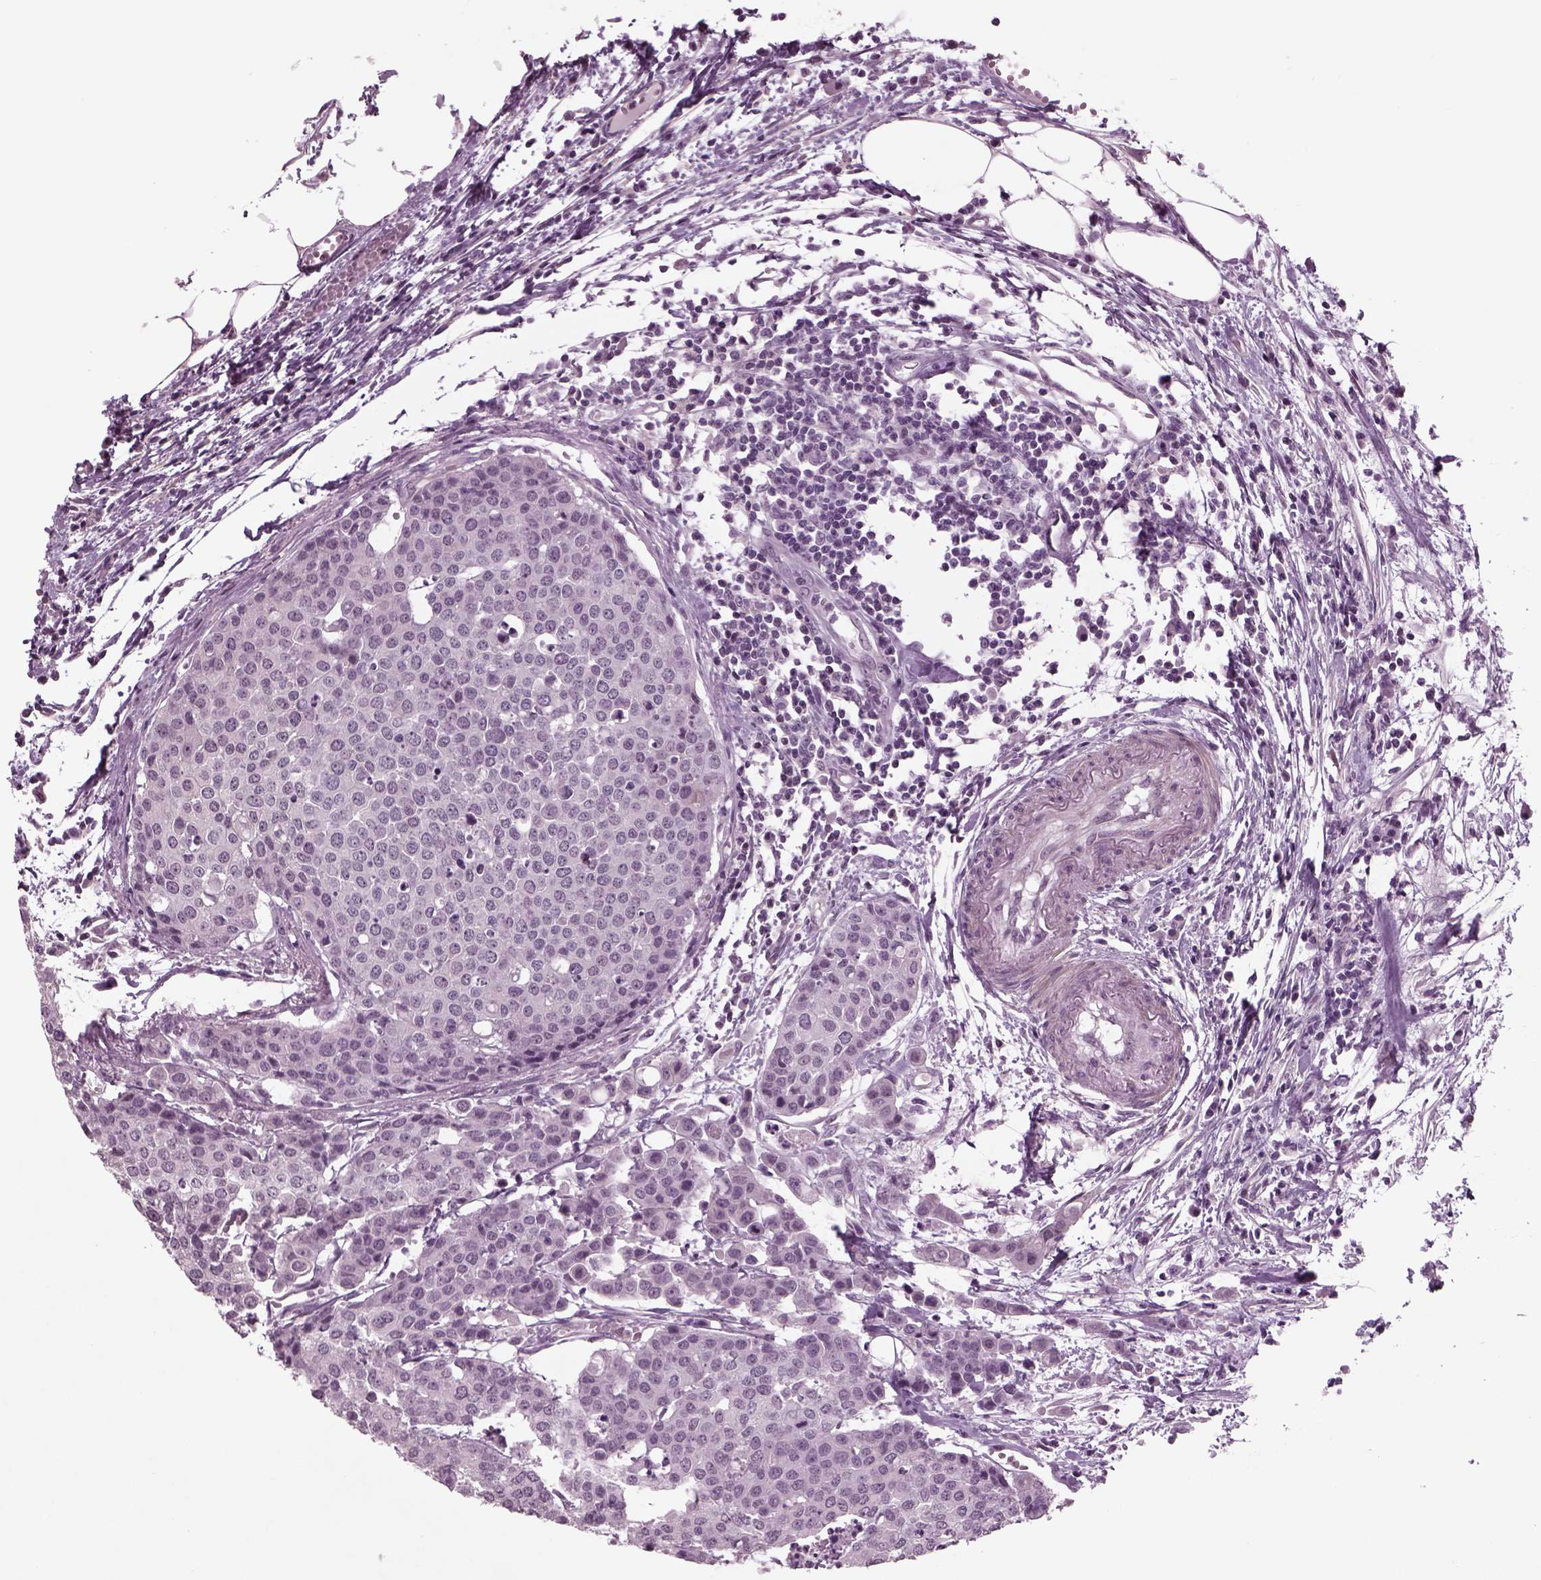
{"staining": {"intensity": "negative", "quantity": "none", "location": "none"}, "tissue": "carcinoid", "cell_type": "Tumor cells", "image_type": "cancer", "snomed": [{"axis": "morphology", "description": "Carcinoid, malignant, NOS"}, {"axis": "topography", "description": "Colon"}], "caption": "Carcinoid was stained to show a protein in brown. There is no significant positivity in tumor cells.", "gene": "ODF3", "patient": {"sex": "male", "age": 81}}